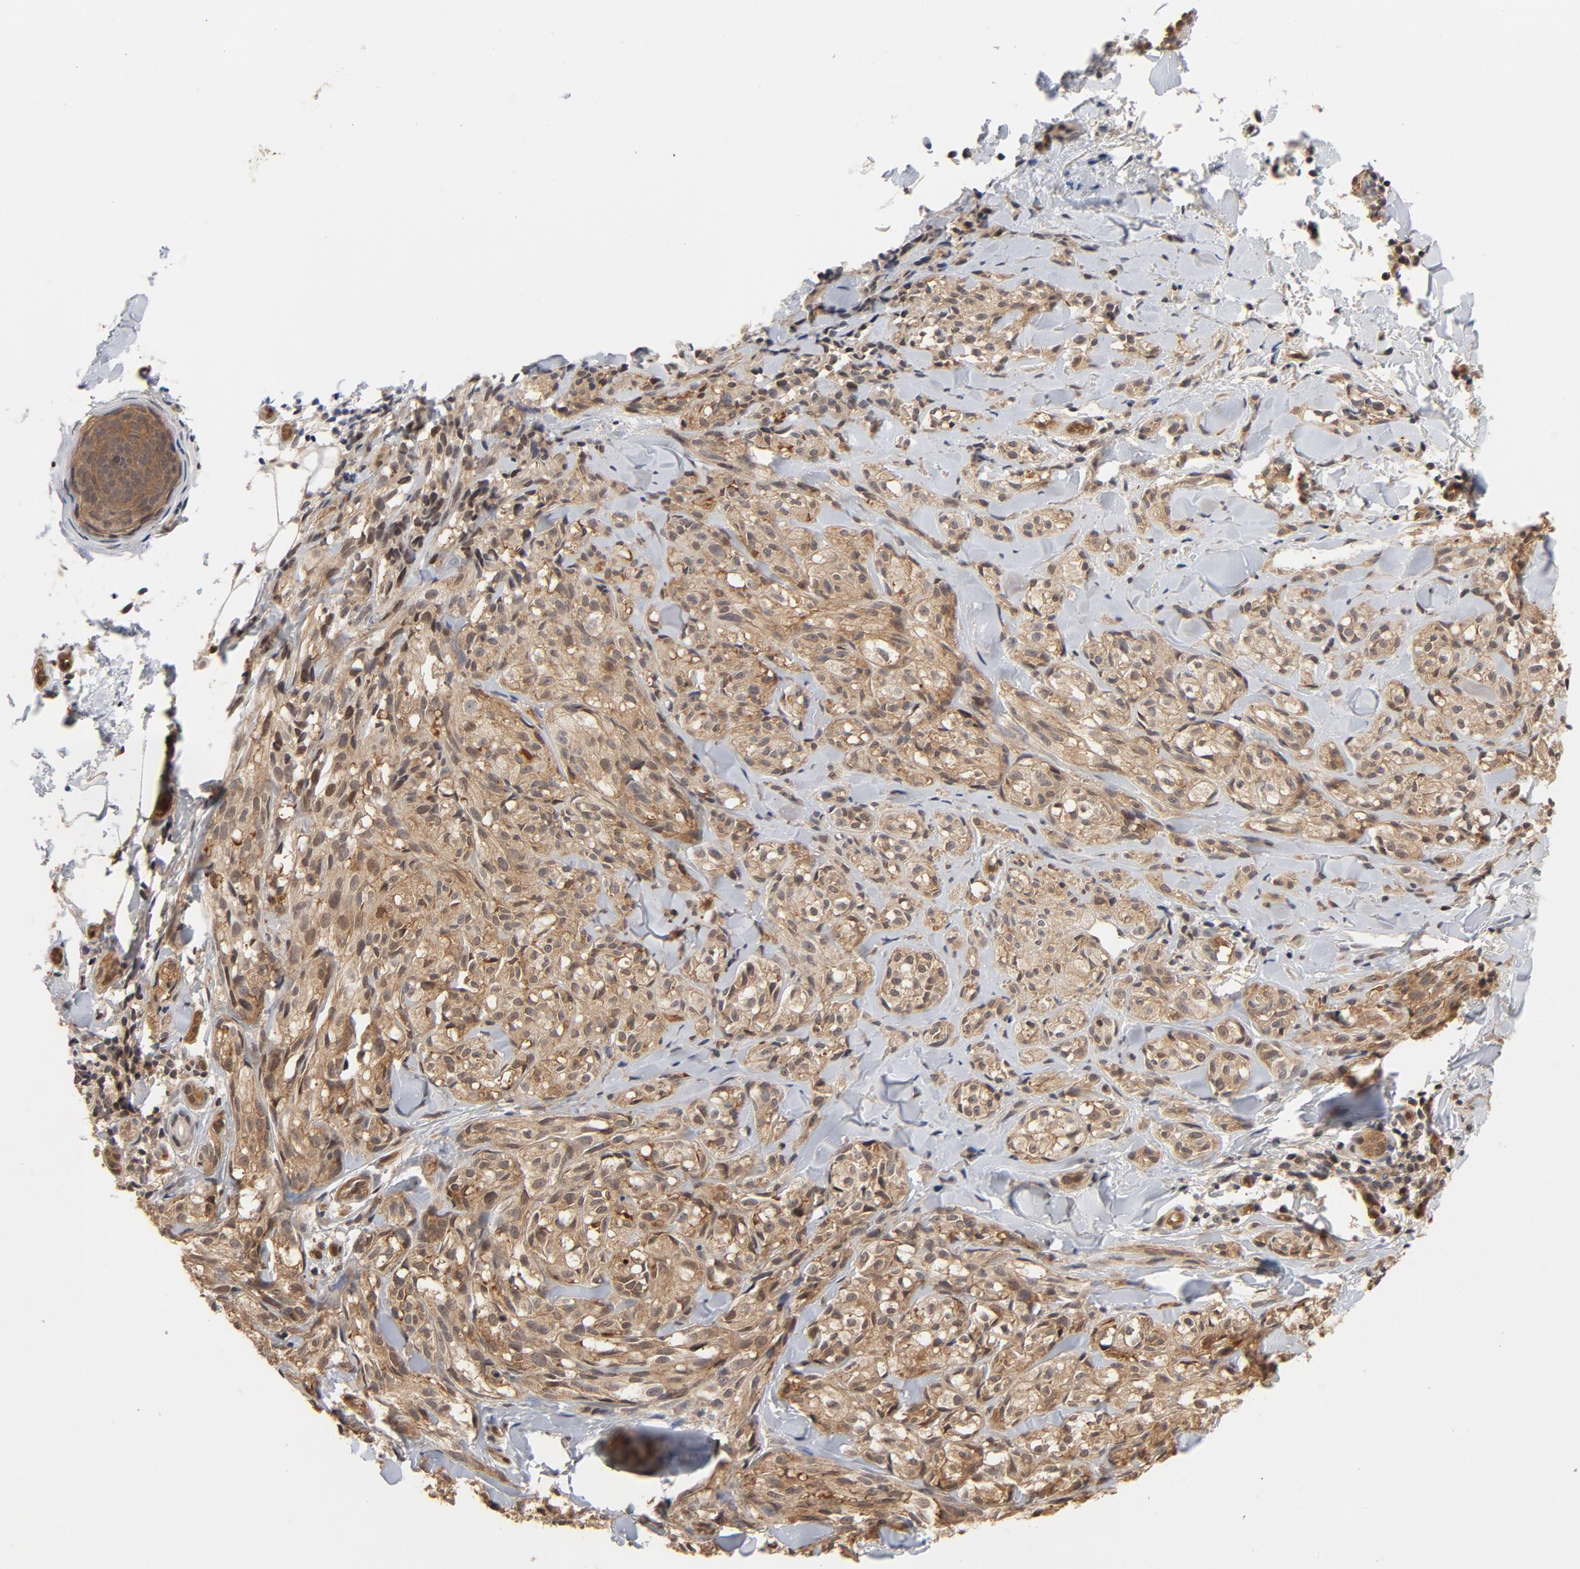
{"staining": {"intensity": "moderate", "quantity": ">75%", "location": "cytoplasmic/membranous"}, "tissue": "melanoma", "cell_type": "Tumor cells", "image_type": "cancer", "snomed": [{"axis": "morphology", "description": "Malignant melanoma, Metastatic site"}, {"axis": "topography", "description": "Skin"}], "caption": "A medium amount of moderate cytoplasmic/membranous expression is seen in about >75% of tumor cells in melanoma tissue. (DAB IHC, brown staining for protein, blue staining for nuclei).", "gene": "CDC37", "patient": {"sex": "female", "age": 66}}